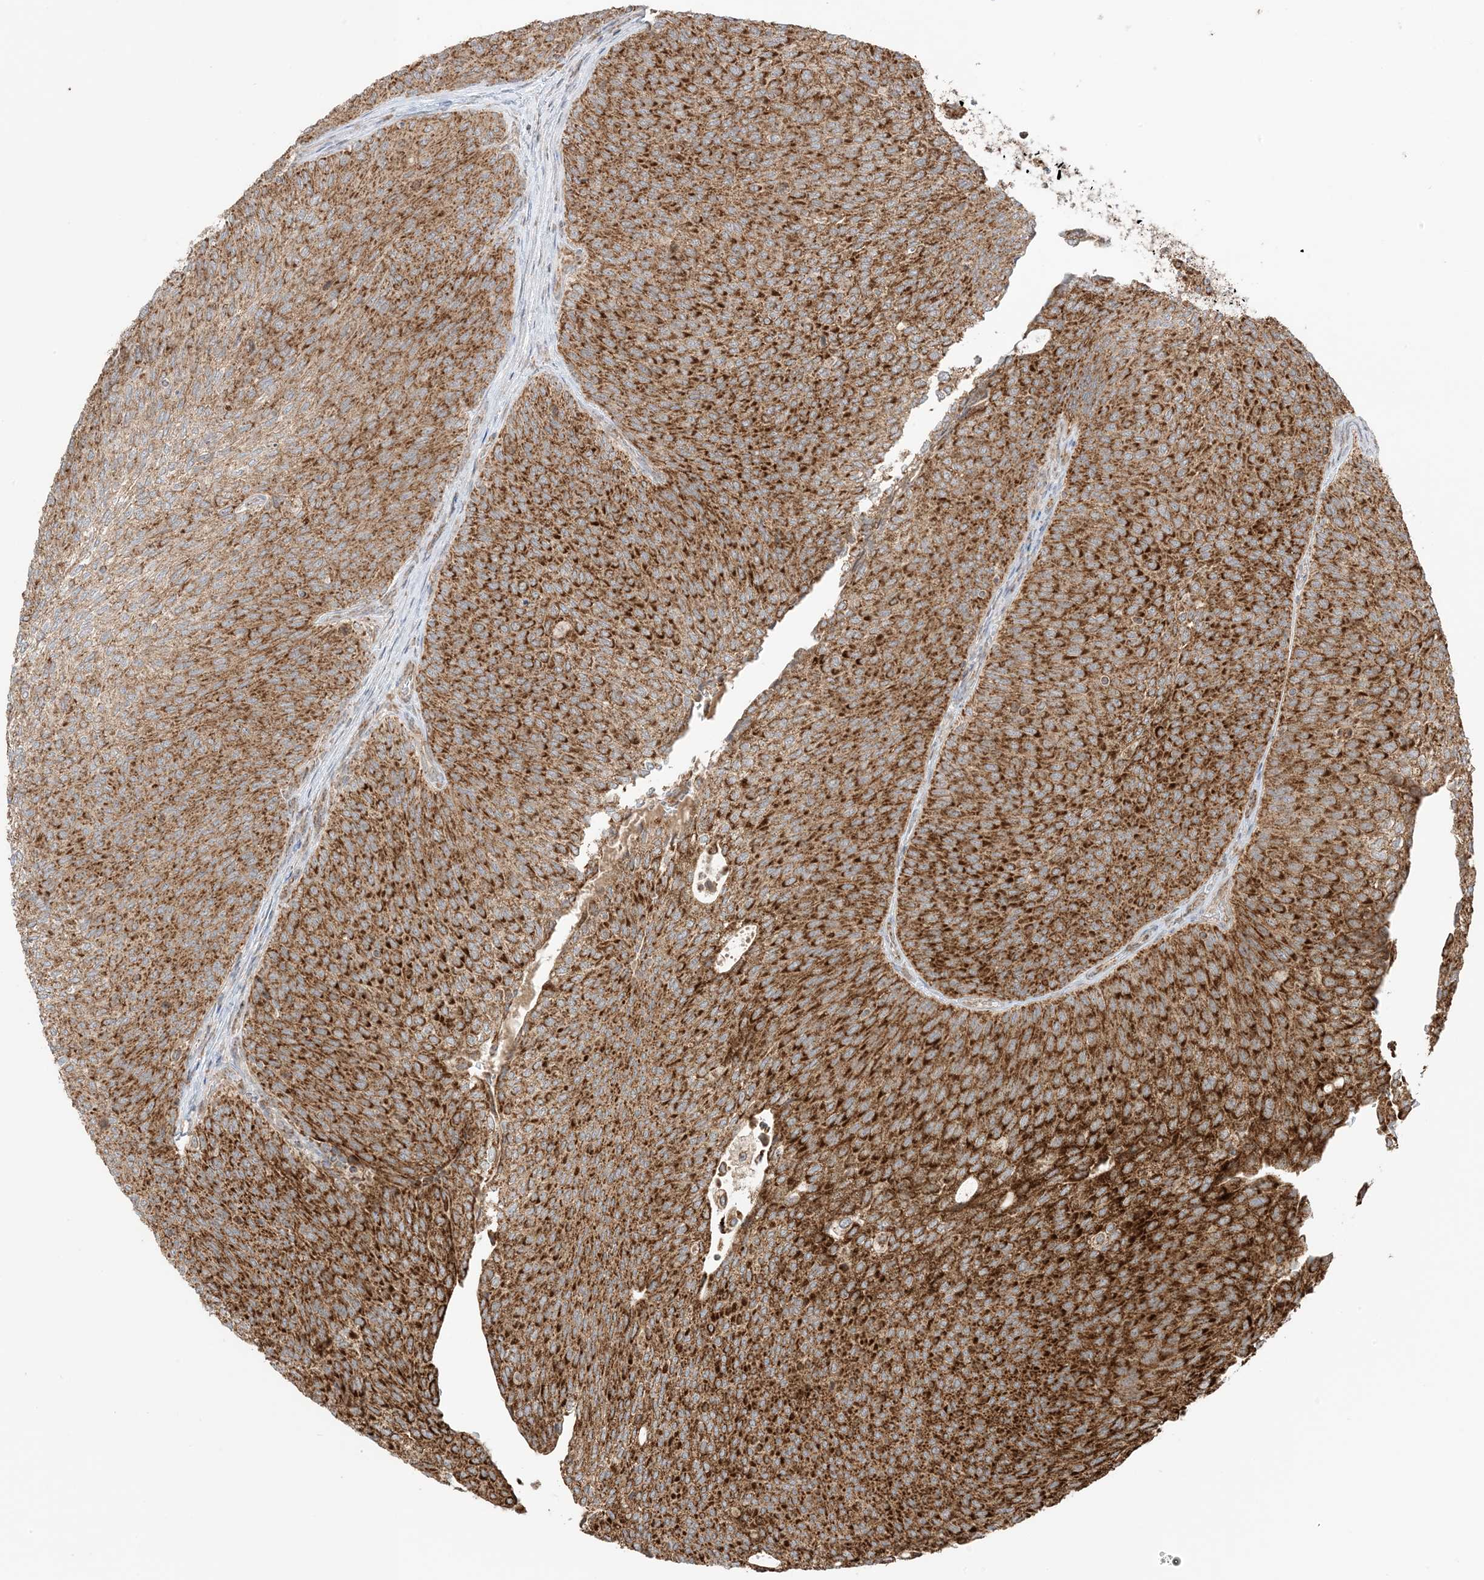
{"staining": {"intensity": "strong", "quantity": ">75%", "location": "cytoplasmic/membranous"}, "tissue": "urothelial cancer", "cell_type": "Tumor cells", "image_type": "cancer", "snomed": [{"axis": "morphology", "description": "Urothelial carcinoma, Low grade"}, {"axis": "topography", "description": "Urinary bladder"}], "caption": "Protein expression by IHC reveals strong cytoplasmic/membranous expression in about >75% of tumor cells in low-grade urothelial carcinoma. (Stains: DAB in brown, nuclei in blue, Microscopy: brightfield microscopy at high magnification).", "gene": "N4BP3", "patient": {"sex": "female", "age": 79}}